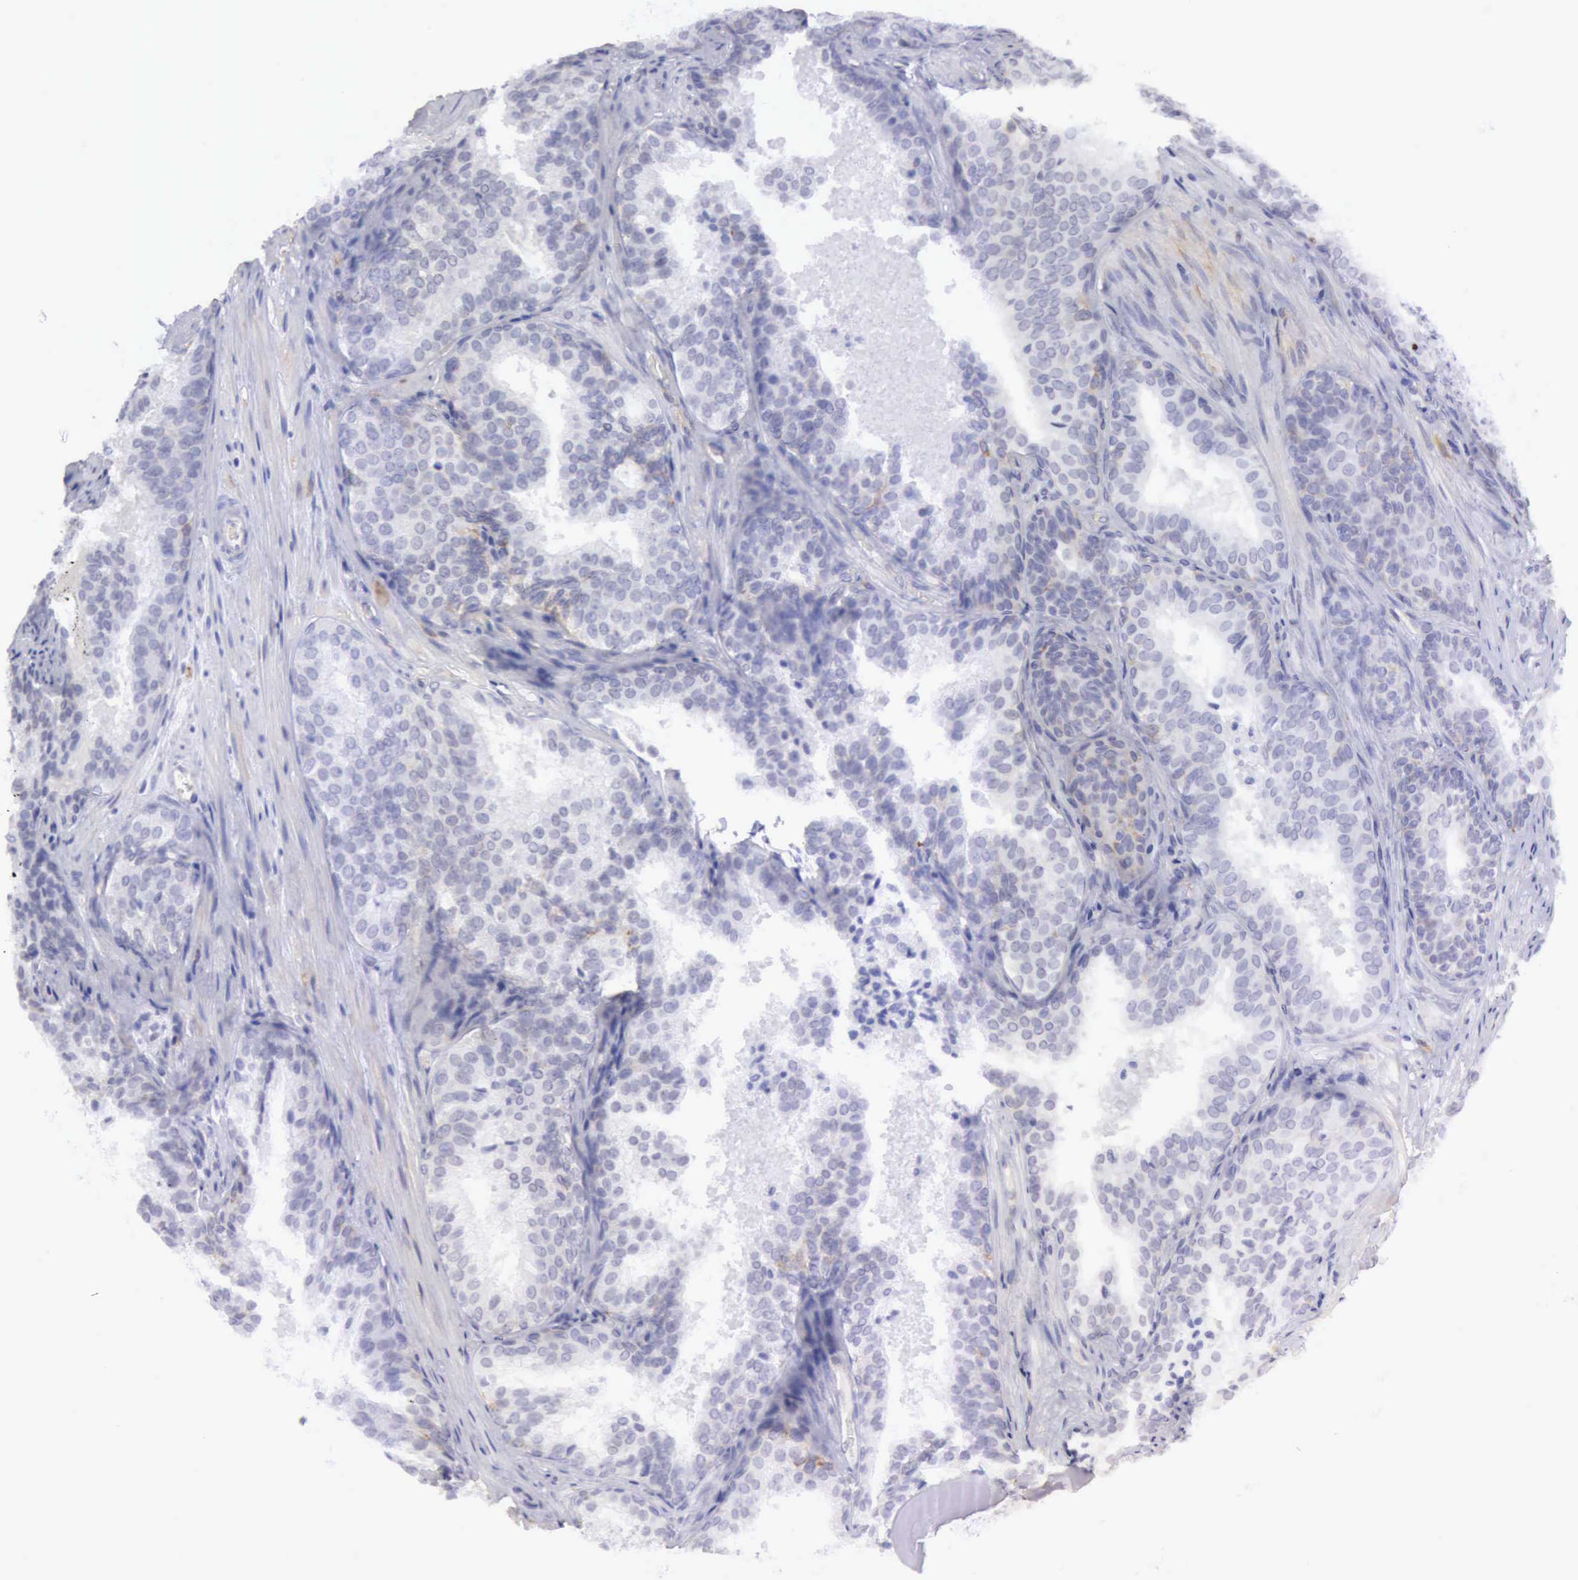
{"staining": {"intensity": "negative", "quantity": "none", "location": "none"}, "tissue": "prostate cancer", "cell_type": "Tumor cells", "image_type": "cancer", "snomed": [{"axis": "morphology", "description": "Adenocarcinoma, Low grade"}, {"axis": "topography", "description": "Prostate"}], "caption": "Histopathology image shows no significant protein expression in tumor cells of prostate cancer (adenocarcinoma (low-grade)).", "gene": "TFRC", "patient": {"sex": "male", "age": 69}}